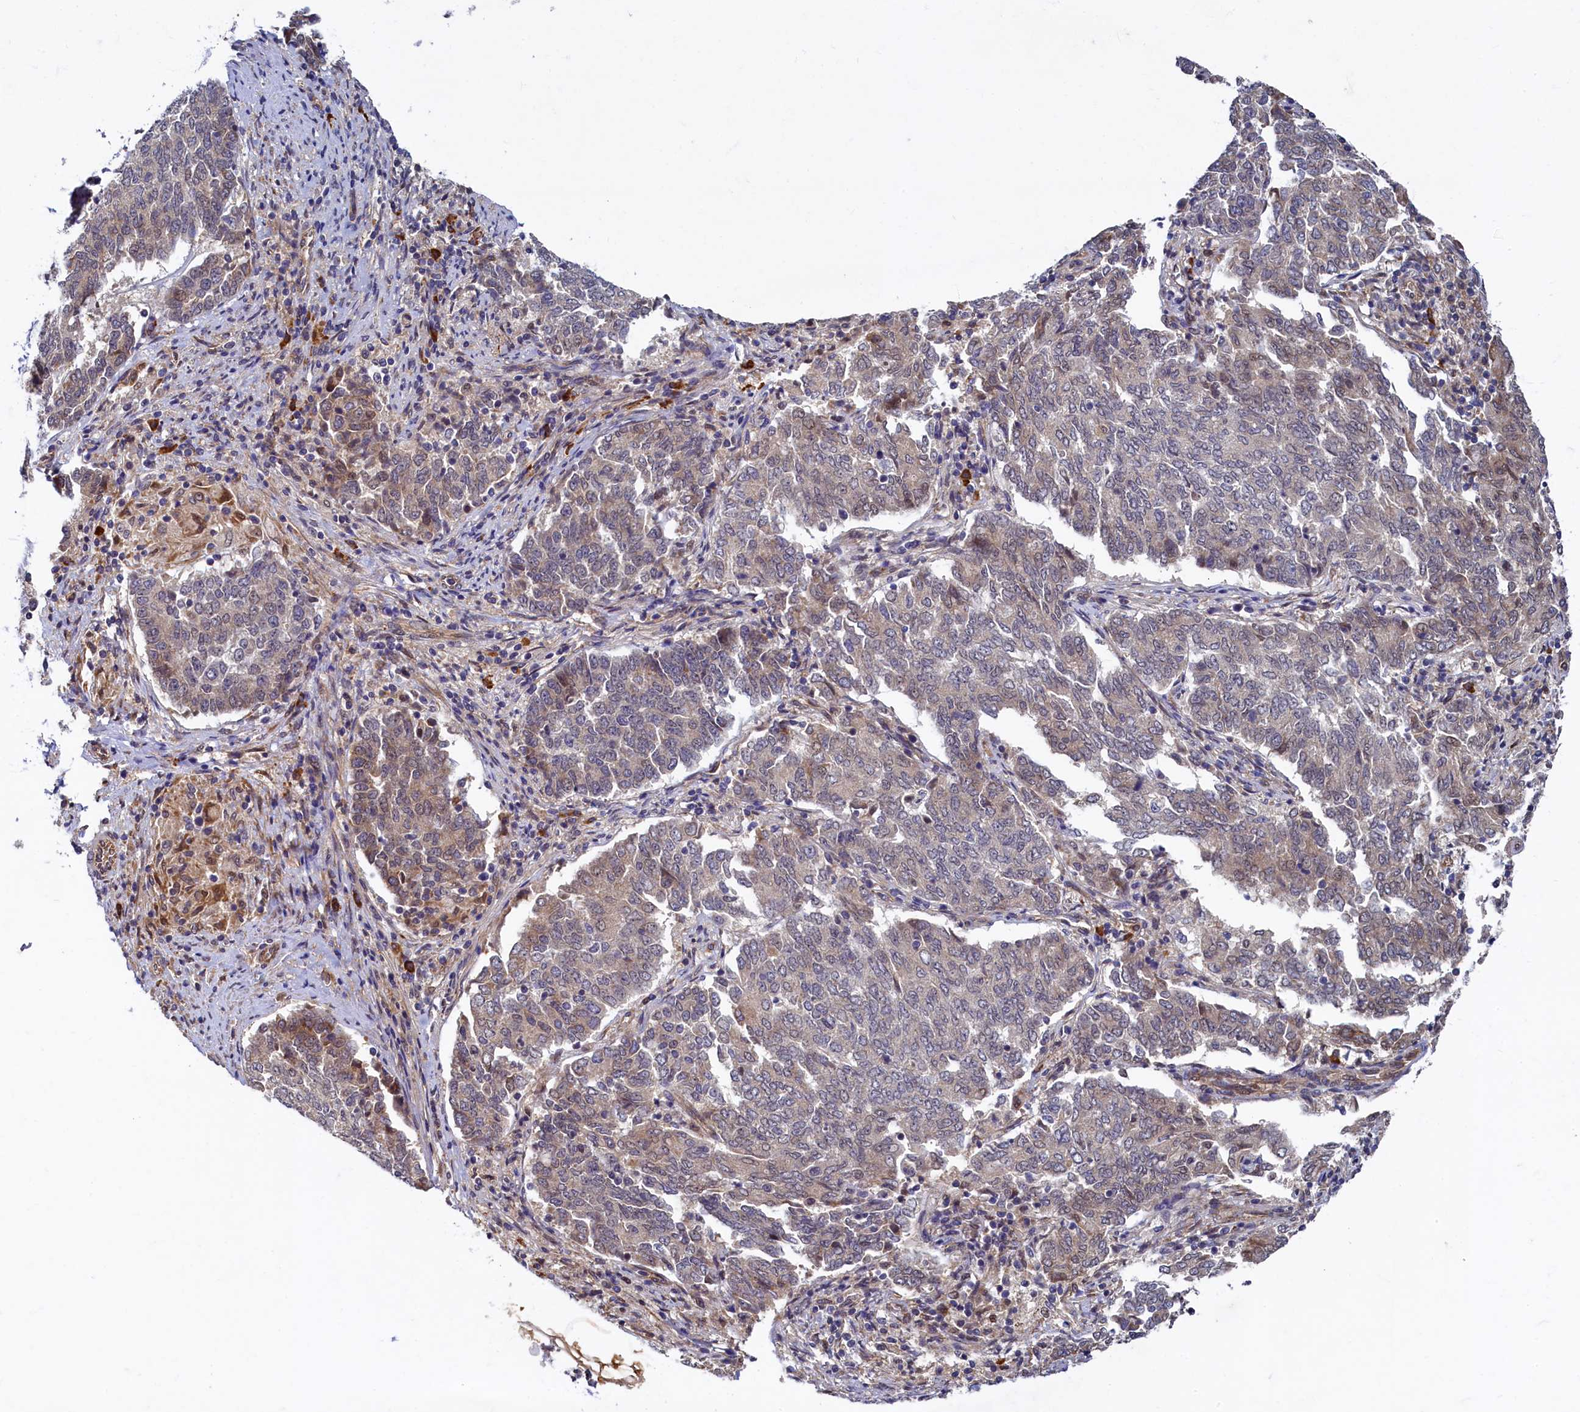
{"staining": {"intensity": "moderate", "quantity": "<25%", "location": "cytoplasmic/membranous"}, "tissue": "endometrial cancer", "cell_type": "Tumor cells", "image_type": "cancer", "snomed": [{"axis": "morphology", "description": "Adenocarcinoma, NOS"}, {"axis": "topography", "description": "Endometrium"}], "caption": "Endometrial cancer stained with immunohistochemistry (IHC) displays moderate cytoplasmic/membranous staining in about <25% of tumor cells.", "gene": "SLC16A14", "patient": {"sex": "female", "age": 80}}